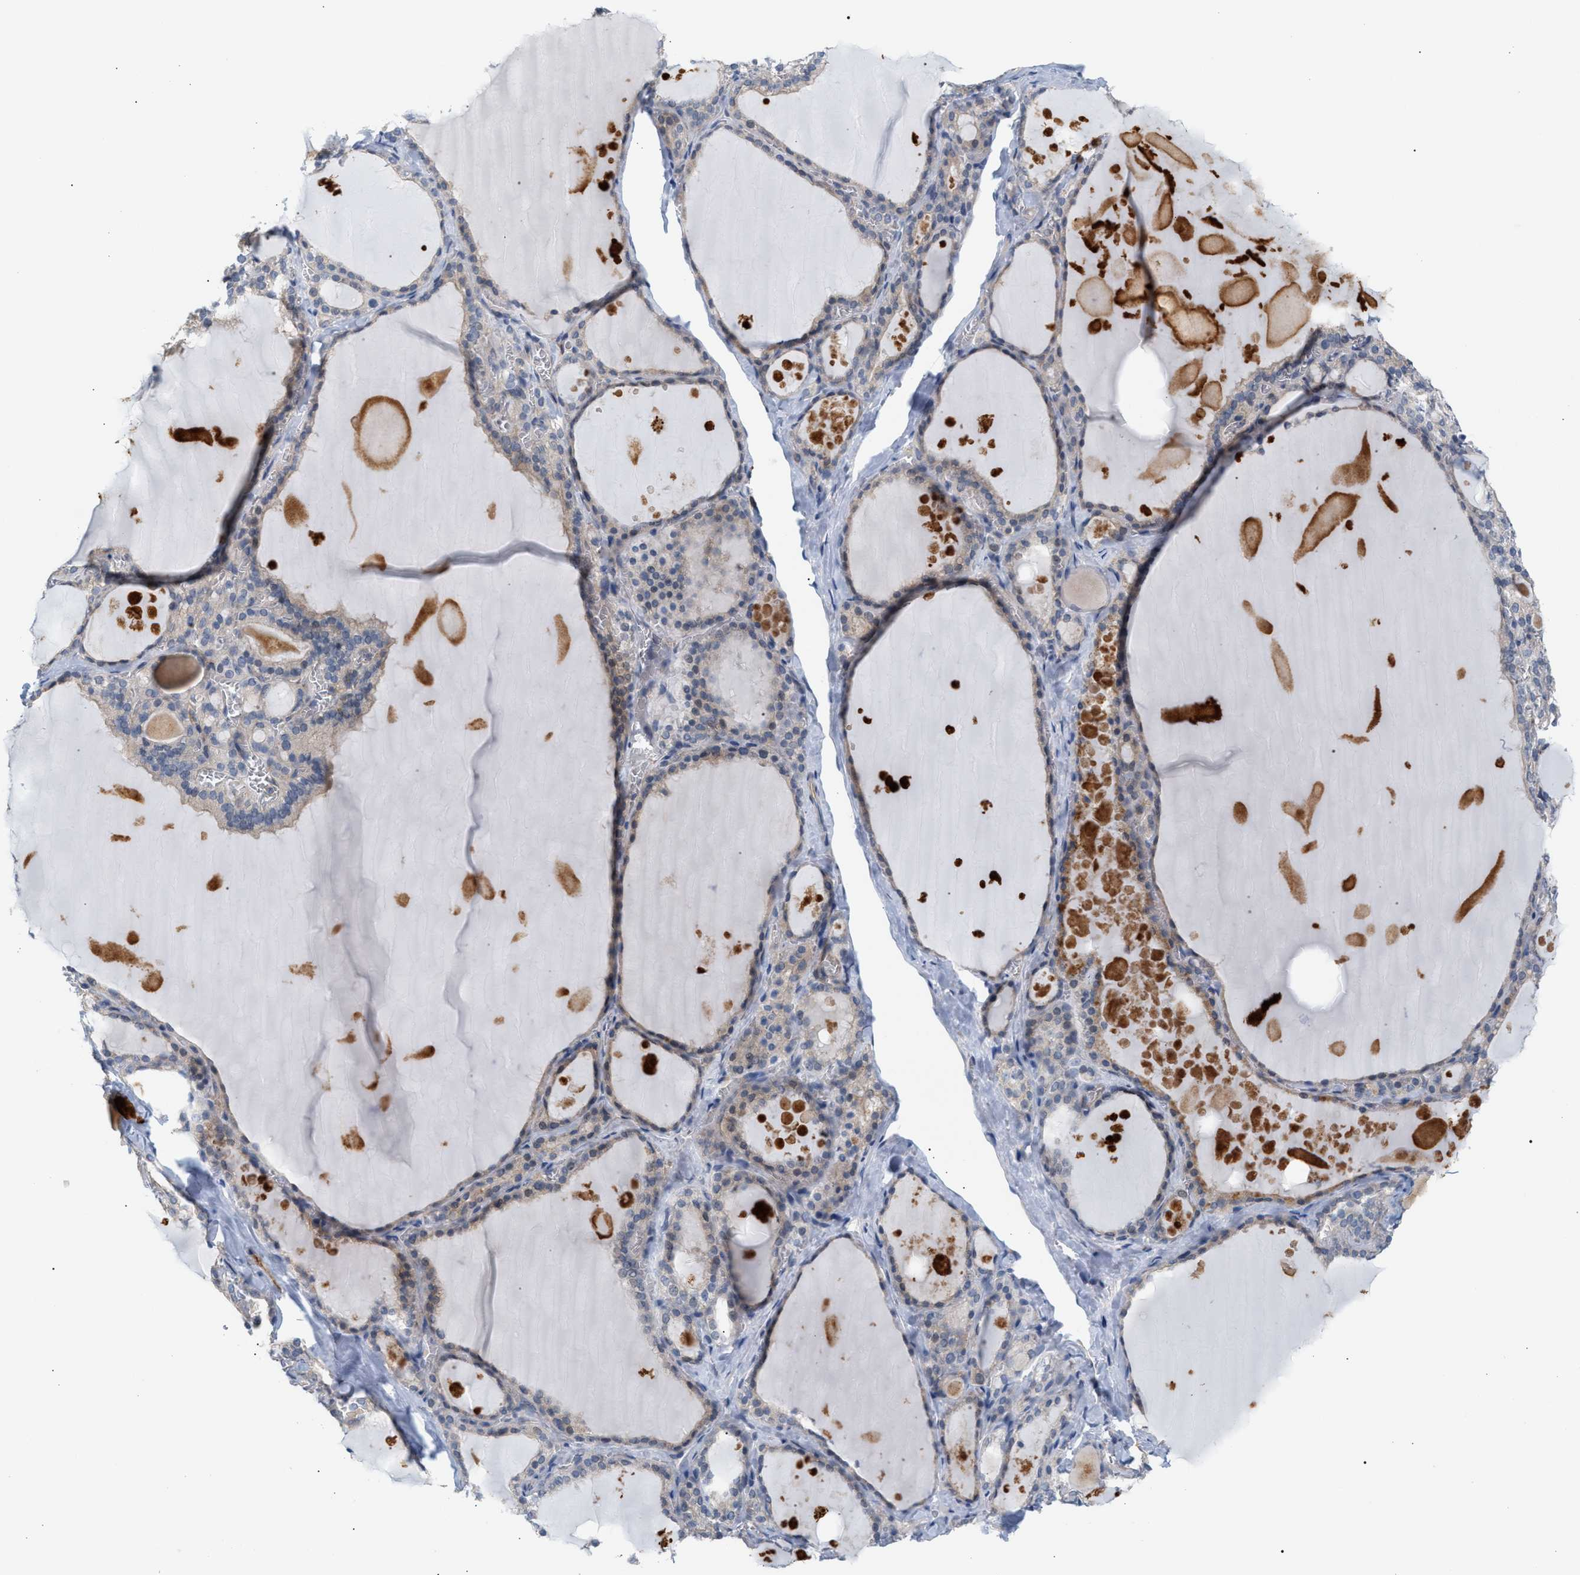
{"staining": {"intensity": "weak", "quantity": "25%-75%", "location": "cytoplasmic/membranous"}, "tissue": "thyroid gland", "cell_type": "Glandular cells", "image_type": "normal", "snomed": [{"axis": "morphology", "description": "Normal tissue, NOS"}, {"axis": "topography", "description": "Thyroid gland"}], "caption": "Human thyroid gland stained for a protein (brown) reveals weak cytoplasmic/membranous positive positivity in approximately 25%-75% of glandular cells.", "gene": "LRCH1", "patient": {"sex": "male", "age": 56}}